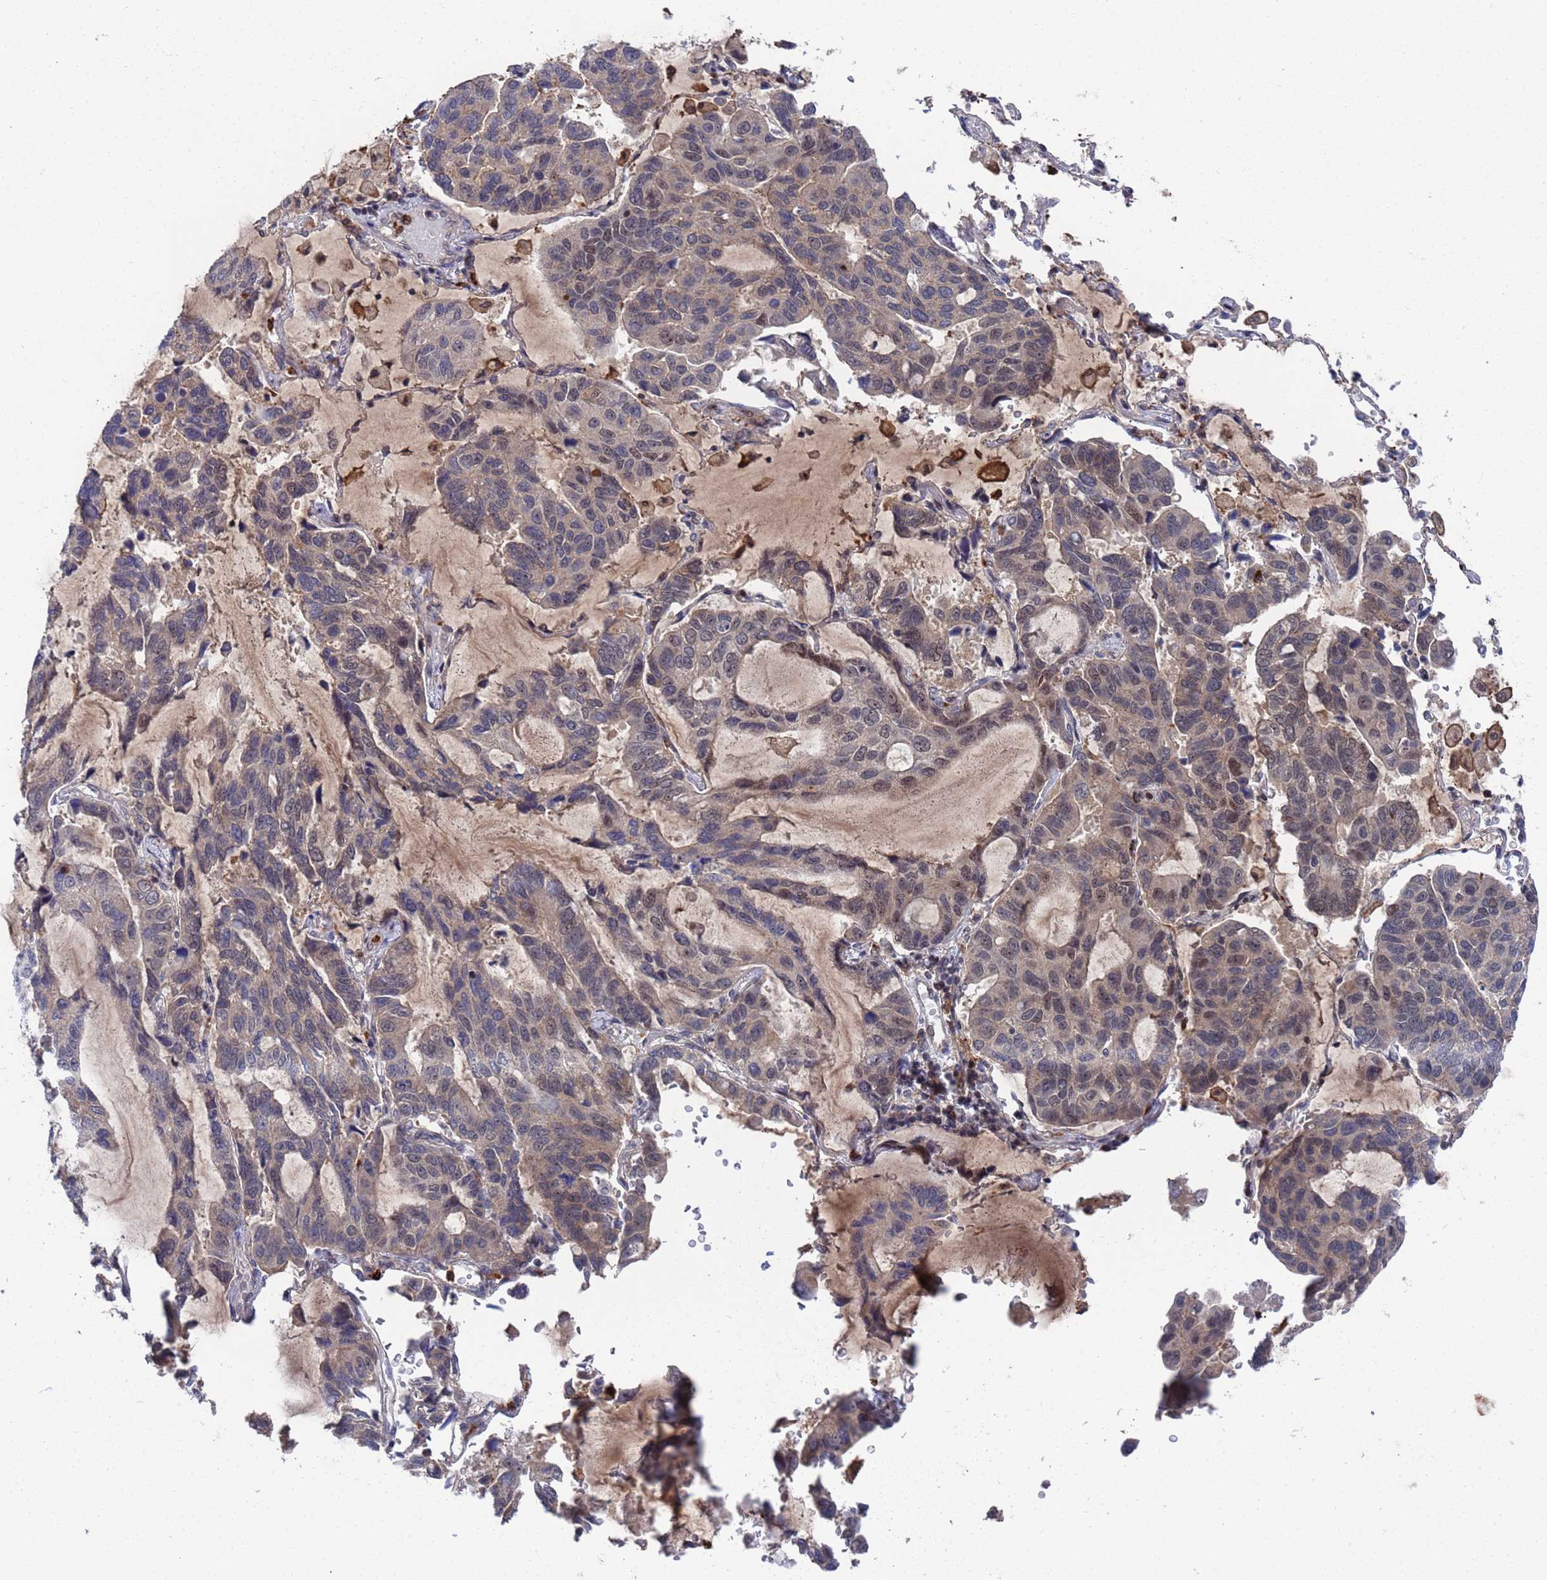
{"staining": {"intensity": "weak", "quantity": "<25%", "location": "nuclear"}, "tissue": "lung cancer", "cell_type": "Tumor cells", "image_type": "cancer", "snomed": [{"axis": "morphology", "description": "Adenocarcinoma, NOS"}, {"axis": "topography", "description": "Lung"}], "caption": "This histopathology image is of lung adenocarcinoma stained with IHC to label a protein in brown with the nuclei are counter-stained blue. There is no staining in tumor cells.", "gene": "TMBIM6", "patient": {"sex": "male", "age": 64}}